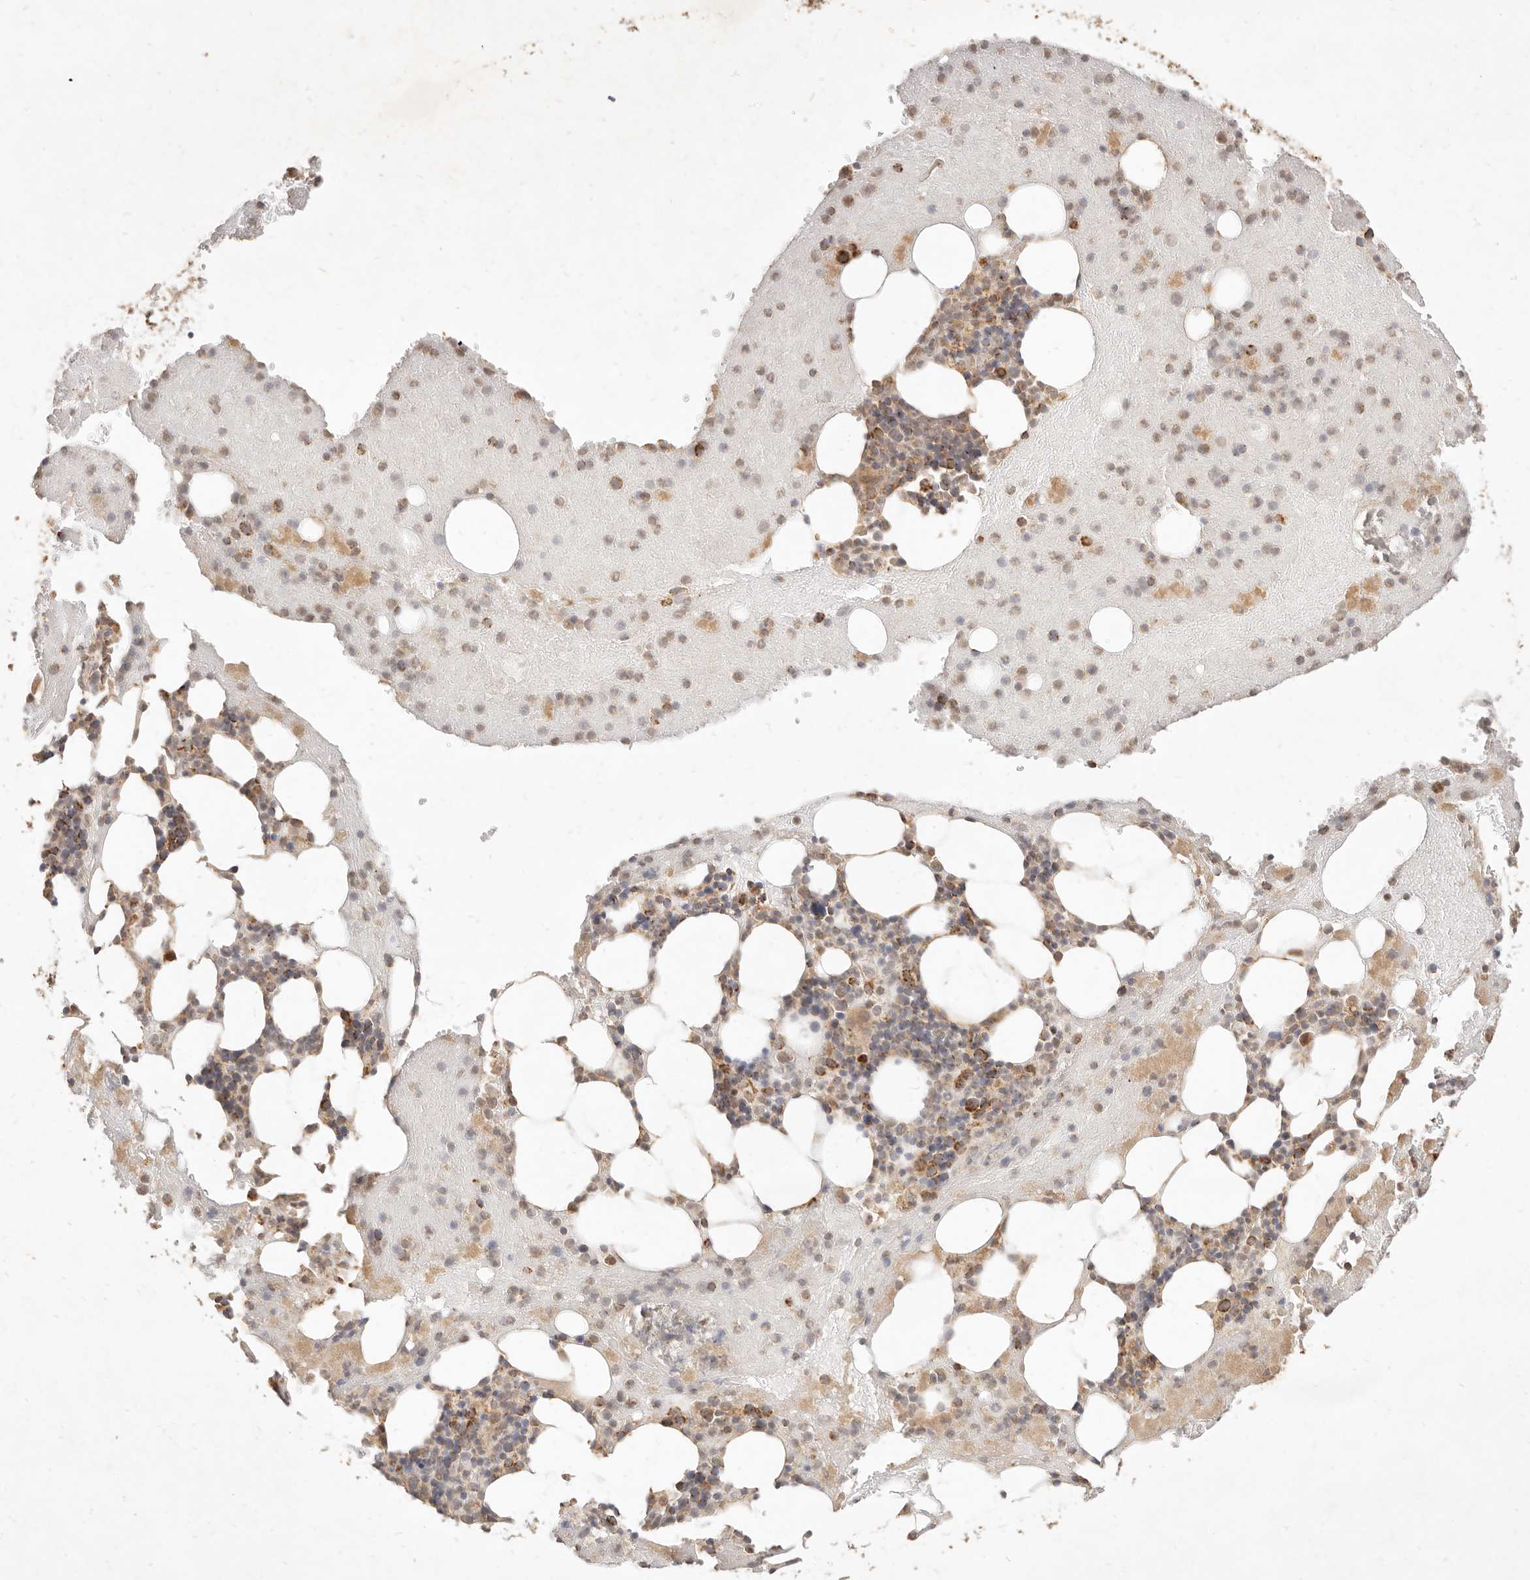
{"staining": {"intensity": "moderate", "quantity": ">75%", "location": "cytoplasmic/membranous"}, "tissue": "bone marrow", "cell_type": "Hematopoietic cells", "image_type": "normal", "snomed": [{"axis": "morphology", "description": "Normal tissue, NOS"}, {"axis": "topography", "description": "Bone marrow"}], "caption": "Brown immunohistochemical staining in benign bone marrow displays moderate cytoplasmic/membranous expression in approximately >75% of hematopoietic cells.", "gene": "CPLANE2", "patient": {"sex": "female", "age": 54}}